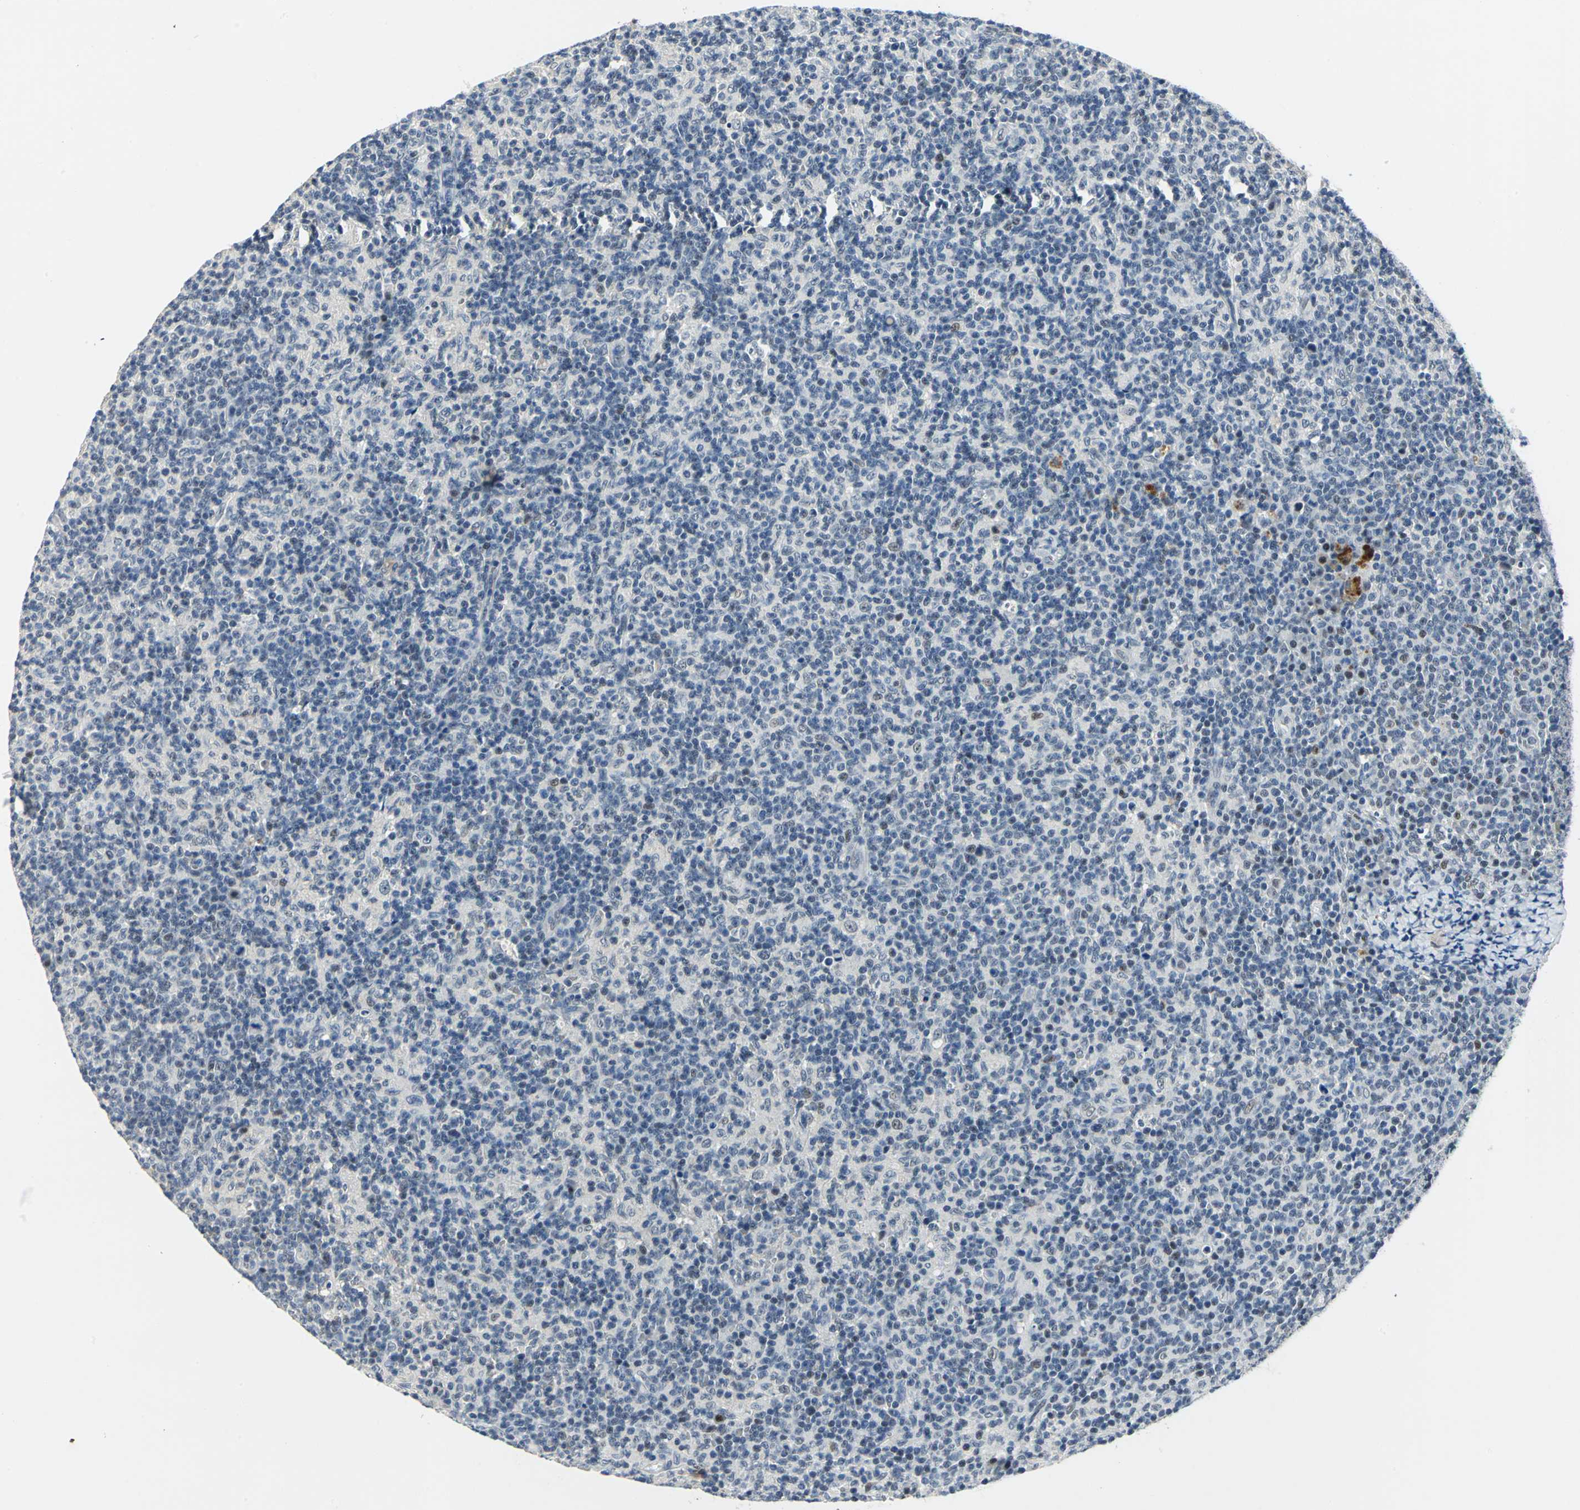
{"staining": {"intensity": "weak", "quantity": ">75%", "location": "nuclear"}, "tissue": "lymph node", "cell_type": "Germinal center cells", "image_type": "normal", "snomed": [{"axis": "morphology", "description": "Normal tissue, NOS"}, {"axis": "morphology", "description": "Inflammation, NOS"}, {"axis": "topography", "description": "Lymph node"}], "caption": "Approximately >75% of germinal center cells in benign lymph node reveal weak nuclear protein expression as visualized by brown immunohistochemical staining.", "gene": "RAD17", "patient": {"sex": "male", "age": 55}}